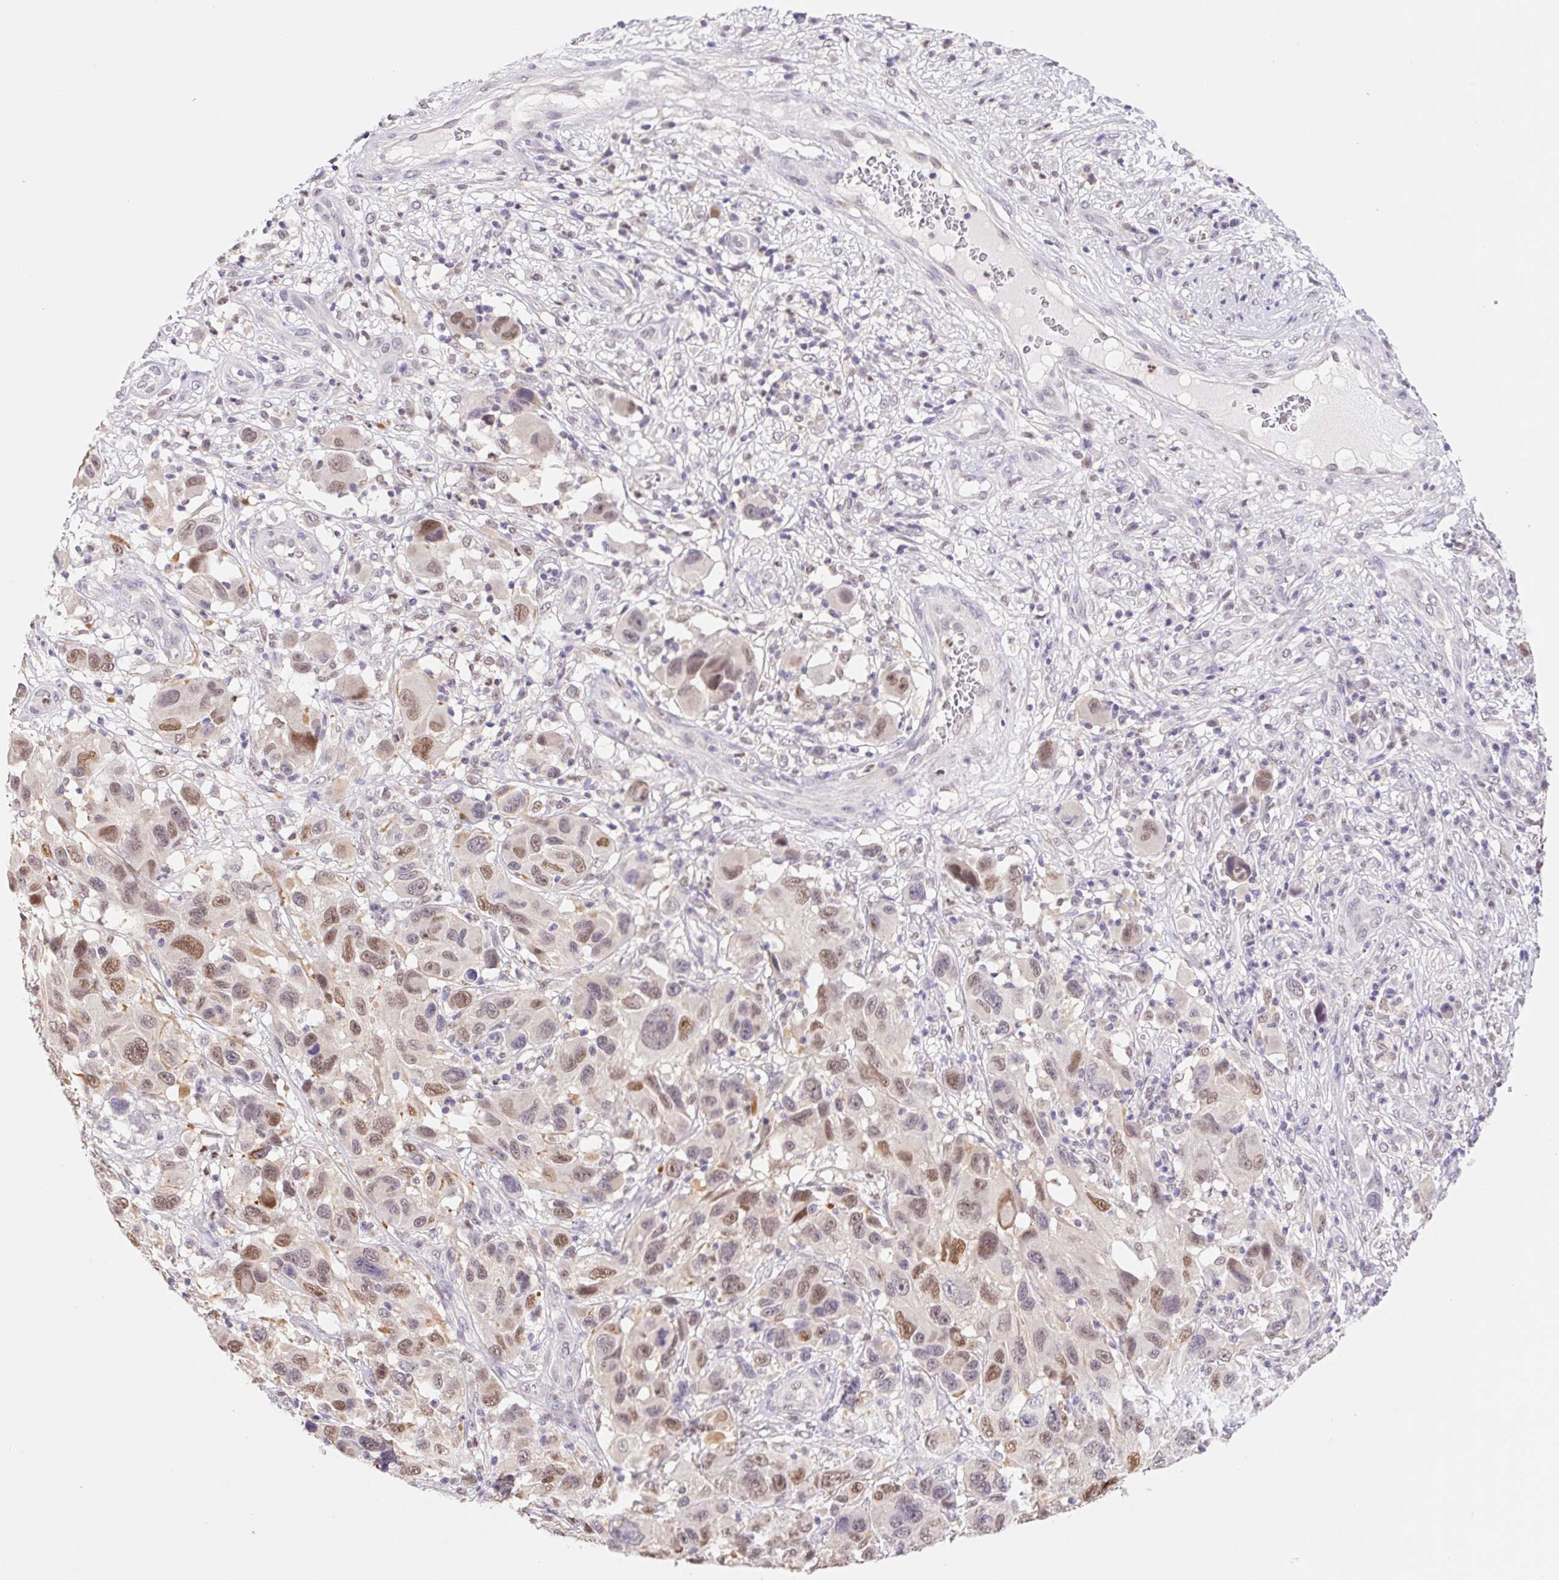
{"staining": {"intensity": "moderate", "quantity": "<25%", "location": "nuclear"}, "tissue": "melanoma", "cell_type": "Tumor cells", "image_type": "cancer", "snomed": [{"axis": "morphology", "description": "Malignant melanoma, NOS"}, {"axis": "topography", "description": "Skin"}], "caption": "Immunohistochemical staining of melanoma reveals low levels of moderate nuclear positivity in approximately <25% of tumor cells.", "gene": "L3MBTL4", "patient": {"sex": "male", "age": 53}}